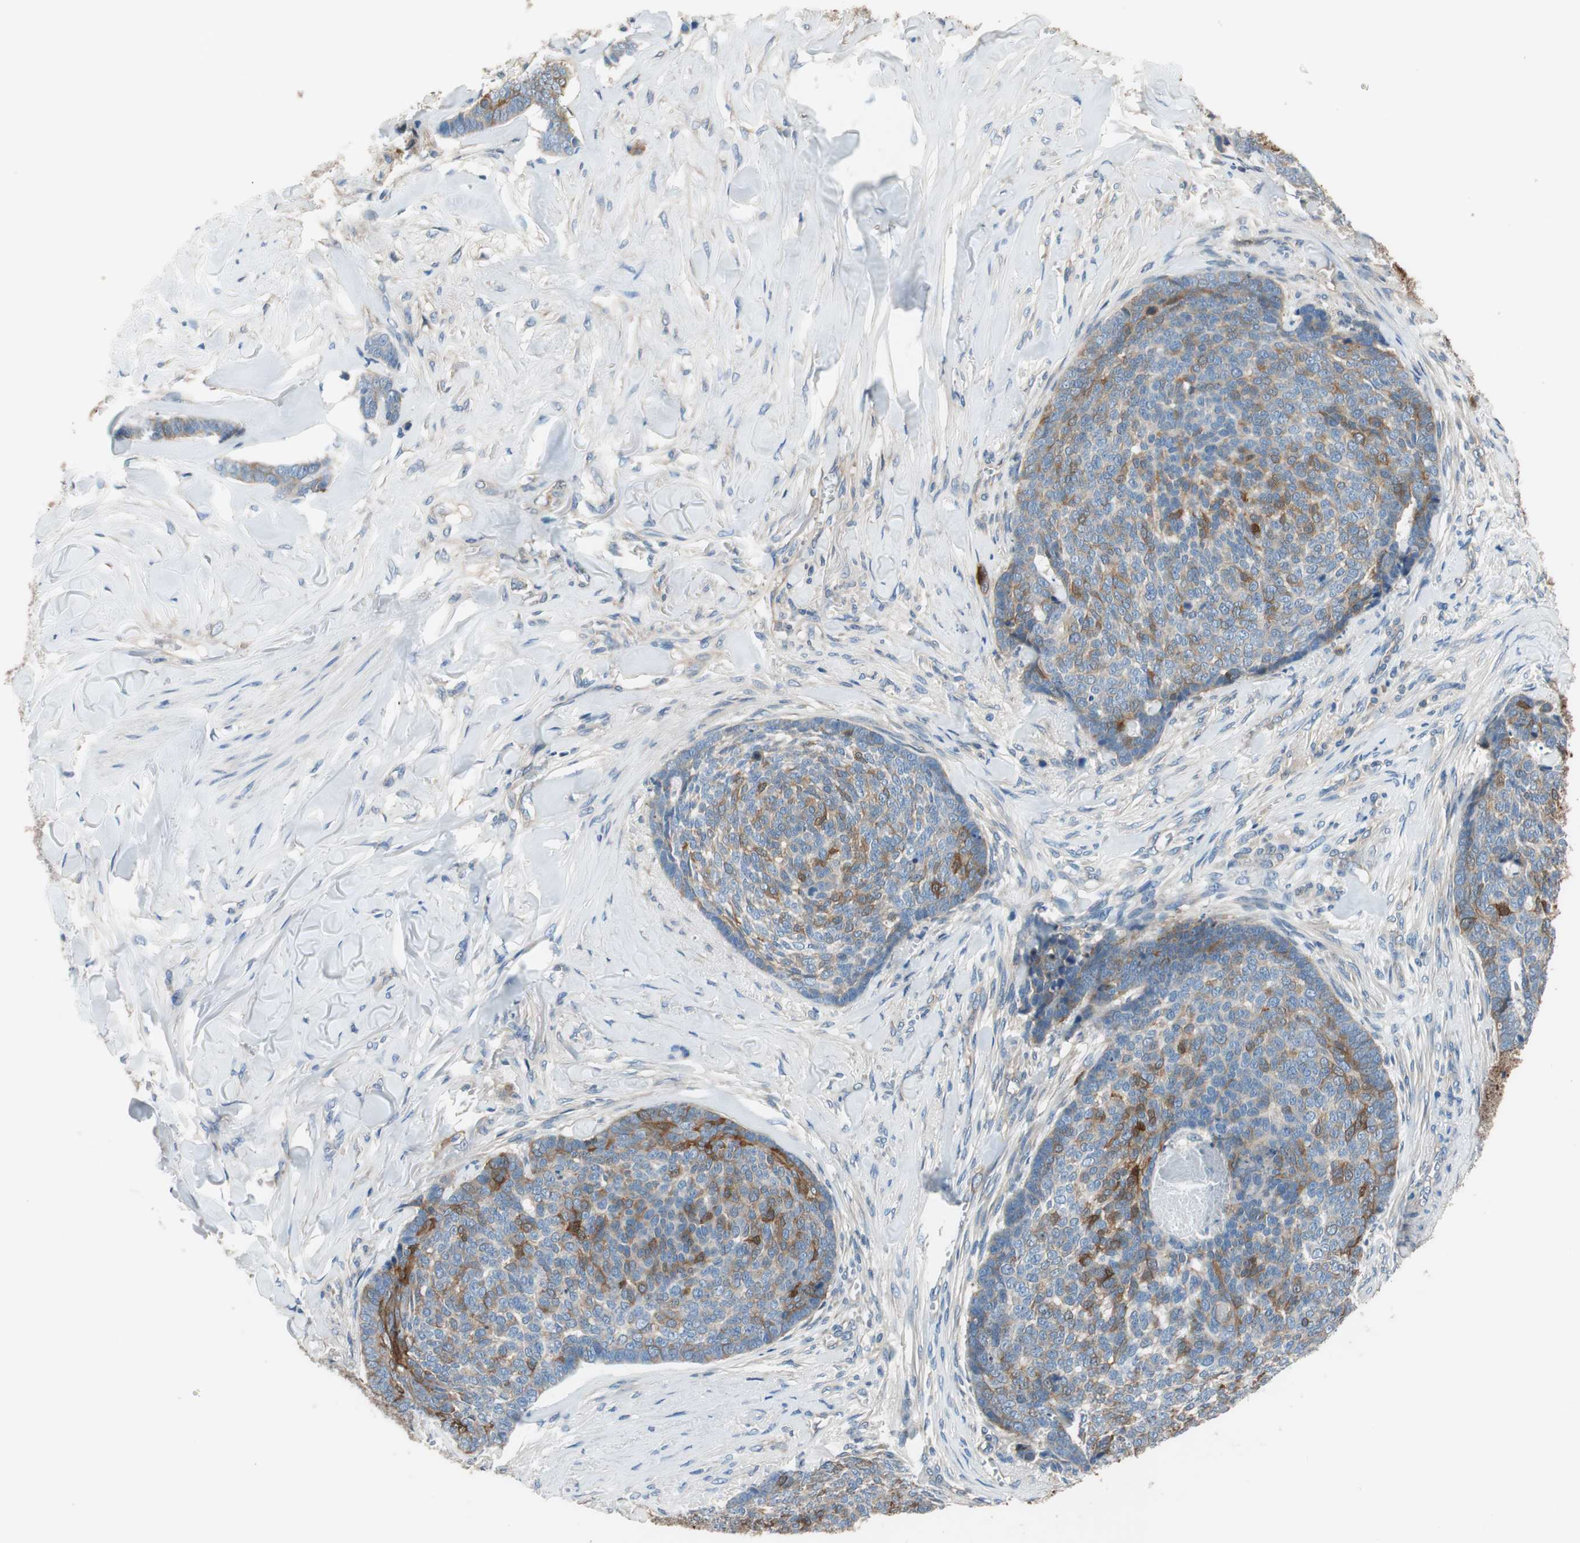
{"staining": {"intensity": "strong", "quantity": "<25%", "location": "cytoplasmic/membranous"}, "tissue": "skin cancer", "cell_type": "Tumor cells", "image_type": "cancer", "snomed": [{"axis": "morphology", "description": "Basal cell carcinoma"}, {"axis": "topography", "description": "Skin"}], "caption": "This micrograph displays immunohistochemistry (IHC) staining of human skin basal cell carcinoma, with medium strong cytoplasmic/membranous expression in about <25% of tumor cells.", "gene": "CALML3", "patient": {"sex": "male", "age": 84}}